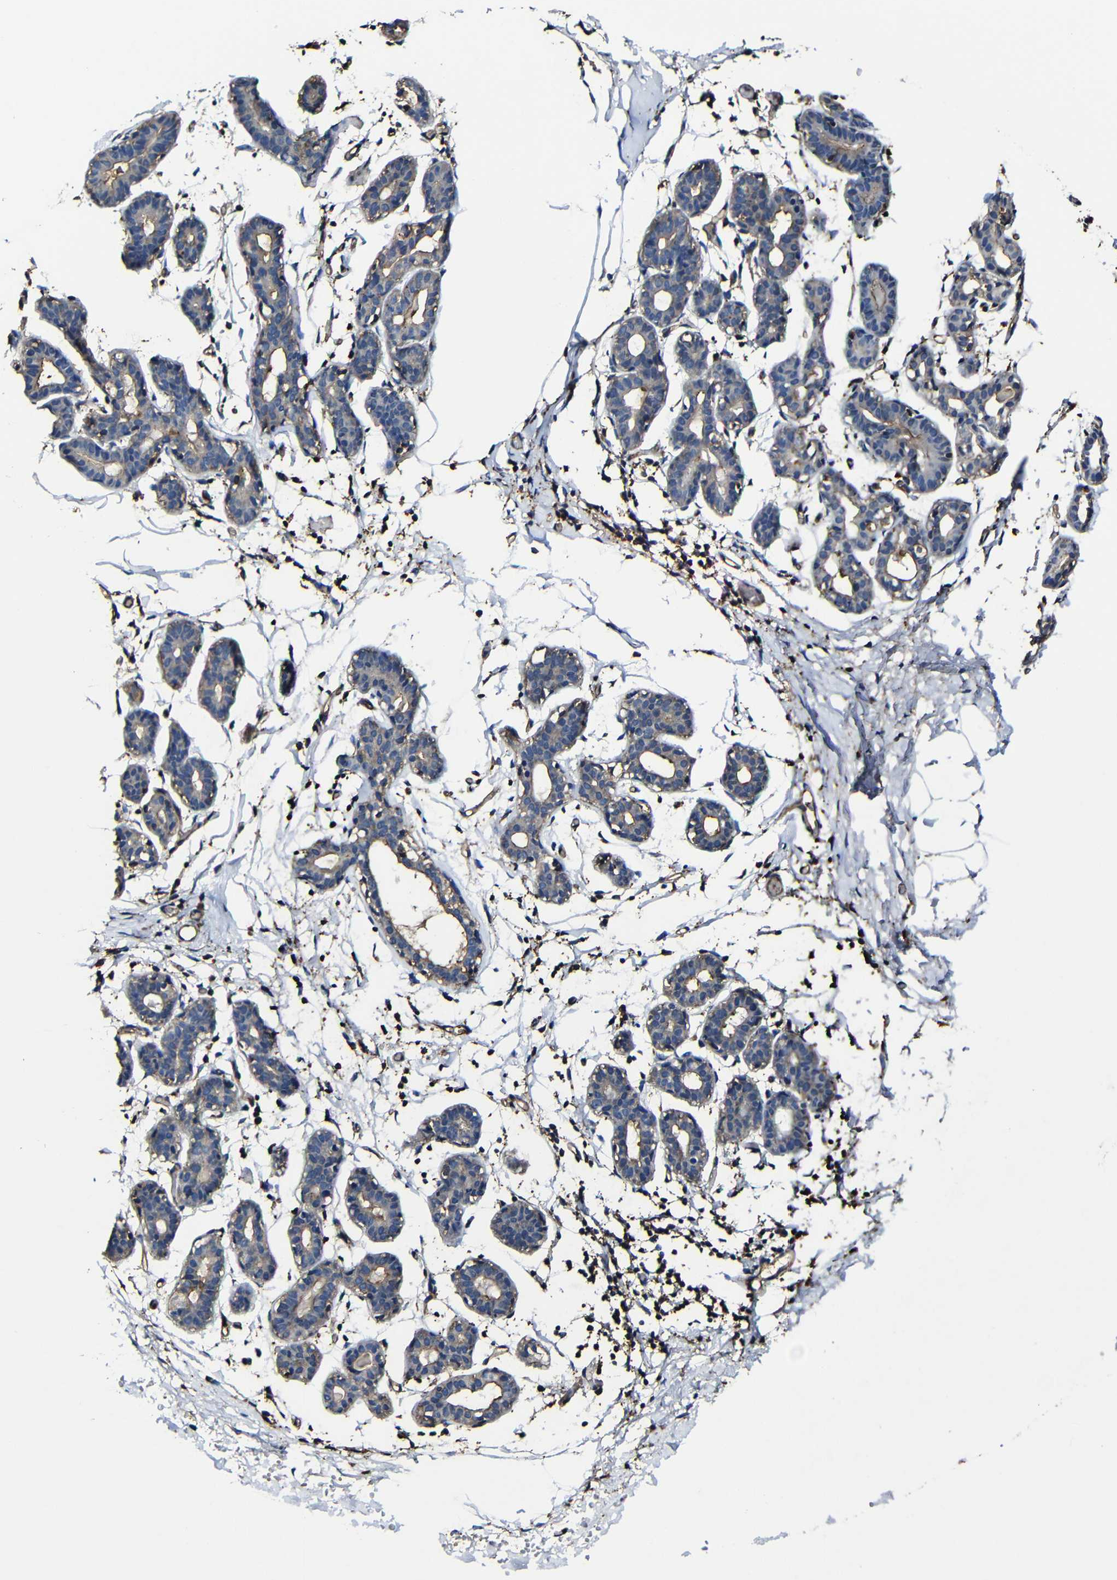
{"staining": {"intensity": "negative", "quantity": "none", "location": "none"}, "tissue": "breast", "cell_type": "Adipocytes", "image_type": "normal", "snomed": [{"axis": "morphology", "description": "Normal tissue, NOS"}, {"axis": "topography", "description": "Breast"}], "caption": "An immunohistochemistry micrograph of normal breast is shown. There is no staining in adipocytes of breast. The staining was performed using DAB (3,3'-diaminobenzidine) to visualize the protein expression in brown, while the nuclei were stained in blue with hematoxylin (Magnification: 20x).", "gene": "MSN", "patient": {"sex": "female", "age": 27}}